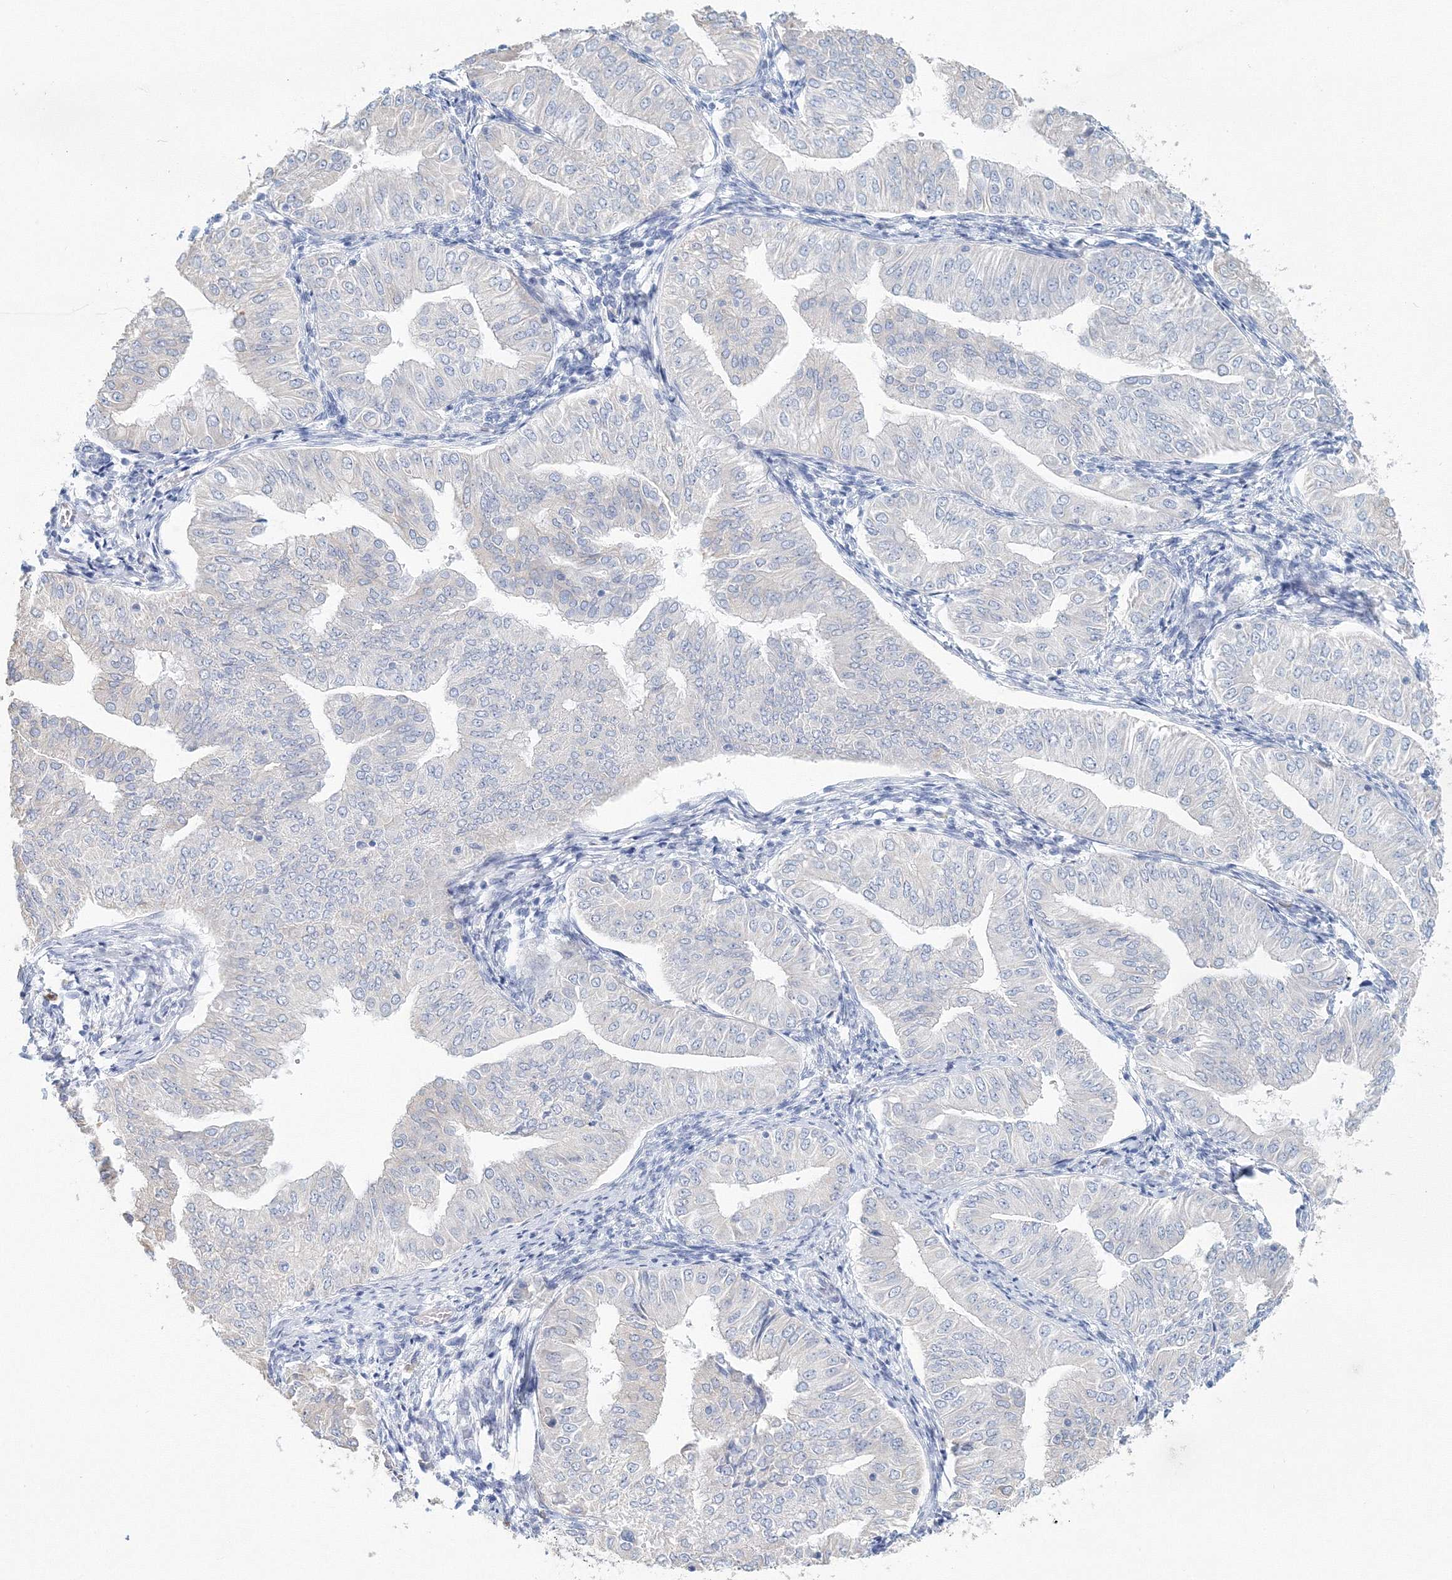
{"staining": {"intensity": "negative", "quantity": "none", "location": "none"}, "tissue": "endometrial cancer", "cell_type": "Tumor cells", "image_type": "cancer", "snomed": [{"axis": "morphology", "description": "Normal tissue, NOS"}, {"axis": "morphology", "description": "Adenocarcinoma, NOS"}, {"axis": "topography", "description": "Endometrium"}], "caption": "This is an IHC image of human endometrial cancer. There is no positivity in tumor cells.", "gene": "VSIG1", "patient": {"sex": "female", "age": 53}}